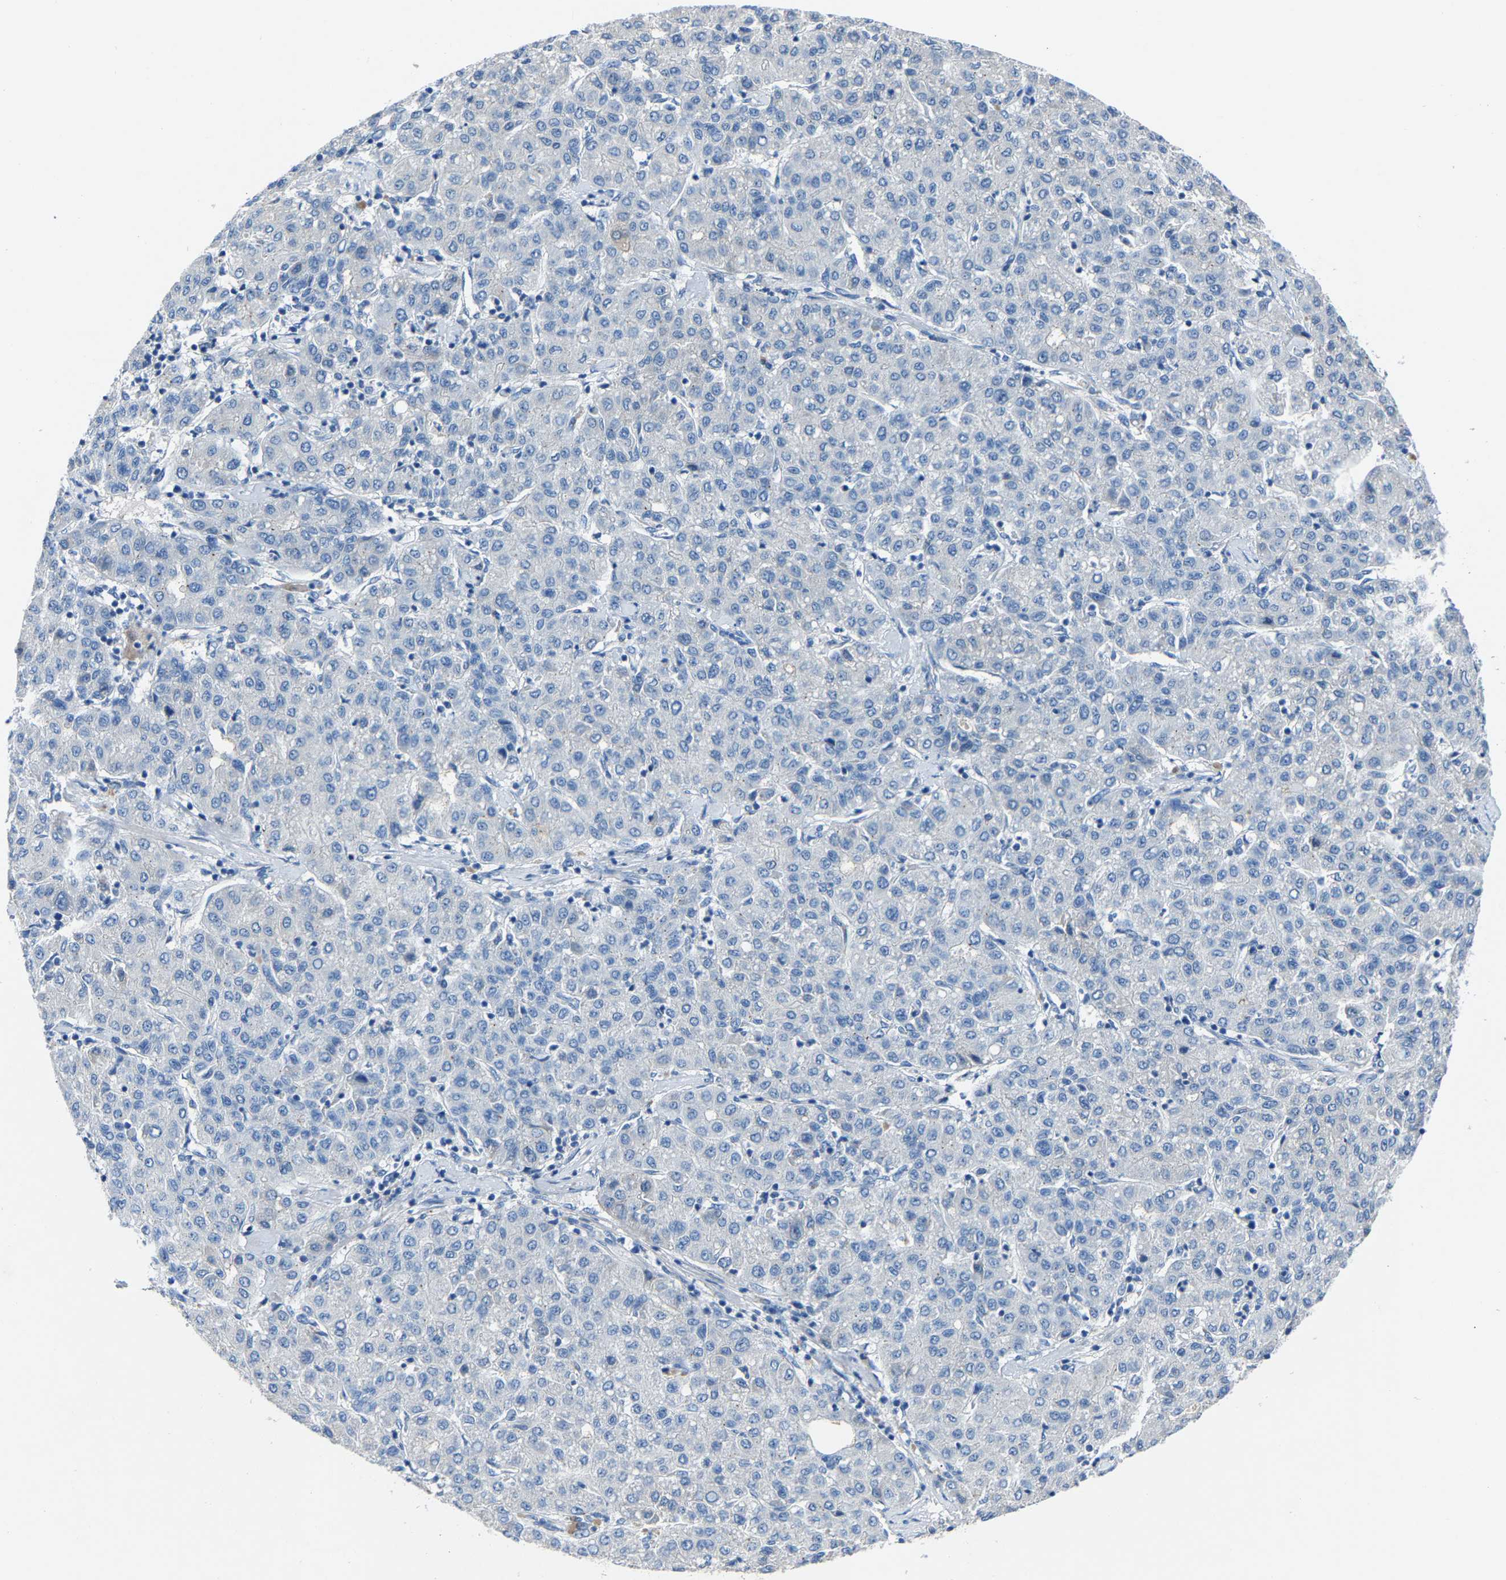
{"staining": {"intensity": "negative", "quantity": "none", "location": "none"}, "tissue": "liver cancer", "cell_type": "Tumor cells", "image_type": "cancer", "snomed": [{"axis": "morphology", "description": "Carcinoma, Hepatocellular, NOS"}, {"axis": "topography", "description": "Liver"}], "caption": "An IHC micrograph of liver cancer (hepatocellular carcinoma) is shown. There is no staining in tumor cells of liver cancer (hepatocellular carcinoma).", "gene": "DNAAF5", "patient": {"sex": "male", "age": 65}}